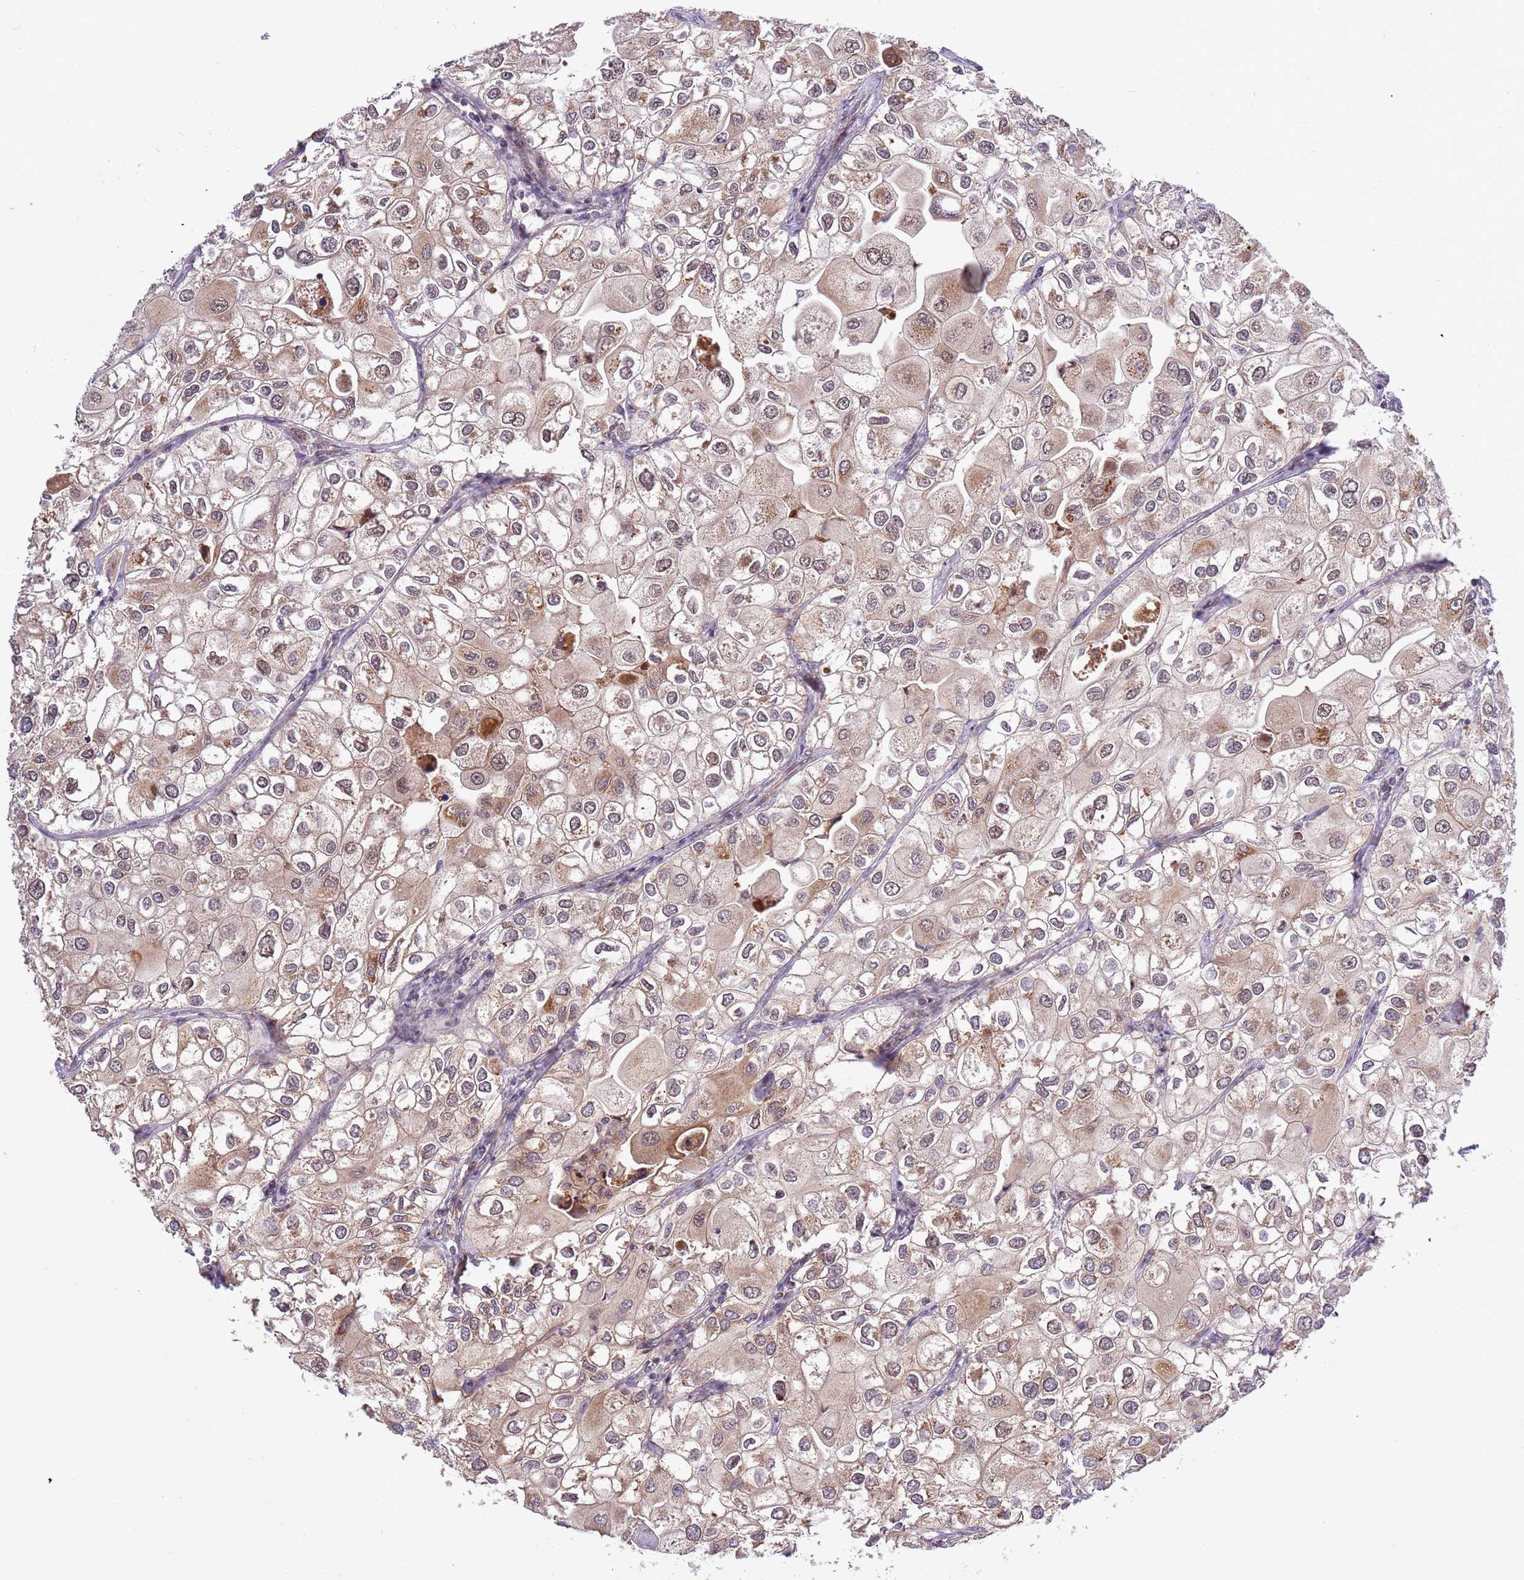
{"staining": {"intensity": "moderate", "quantity": "25%-75%", "location": "cytoplasmic/membranous,nuclear"}, "tissue": "urothelial cancer", "cell_type": "Tumor cells", "image_type": "cancer", "snomed": [{"axis": "morphology", "description": "Urothelial carcinoma, High grade"}, {"axis": "topography", "description": "Urinary bladder"}], "caption": "A brown stain labels moderate cytoplasmic/membranous and nuclear positivity of a protein in urothelial carcinoma (high-grade) tumor cells.", "gene": "HAUS3", "patient": {"sex": "male", "age": 64}}